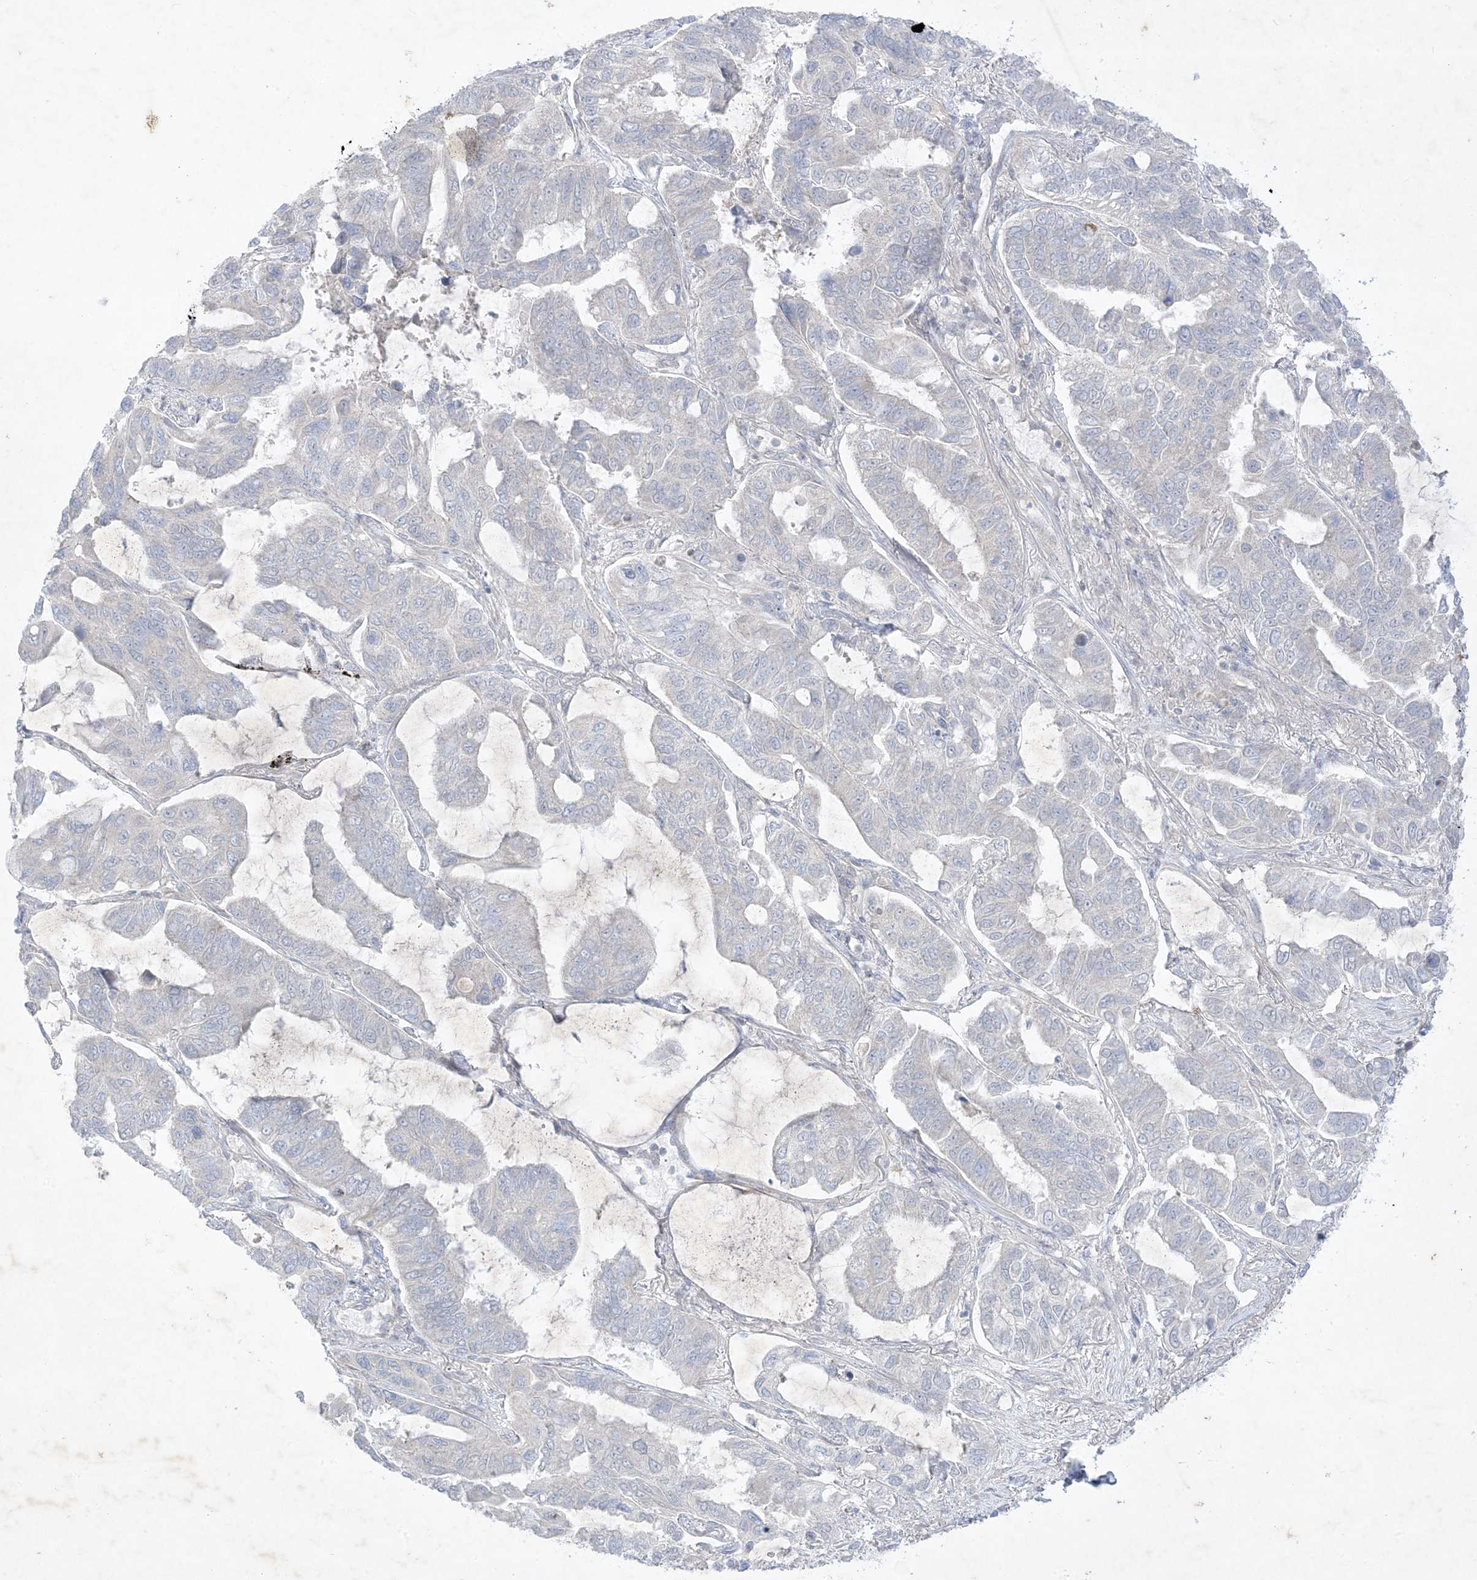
{"staining": {"intensity": "negative", "quantity": "none", "location": "none"}, "tissue": "lung cancer", "cell_type": "Tumor cells", "image_type": "cancer", "snomed": [{"axis": "morphology", "description": "Adenocarcinoma, NOS"}, {"axis": "topography", "description": "Lung"}], "caption": "The micrograph reveals no significant positivity in tumor cells of lung cancer.", "gene": "PLEKHA3", "patient": {"sex": "male", "age": 64}}